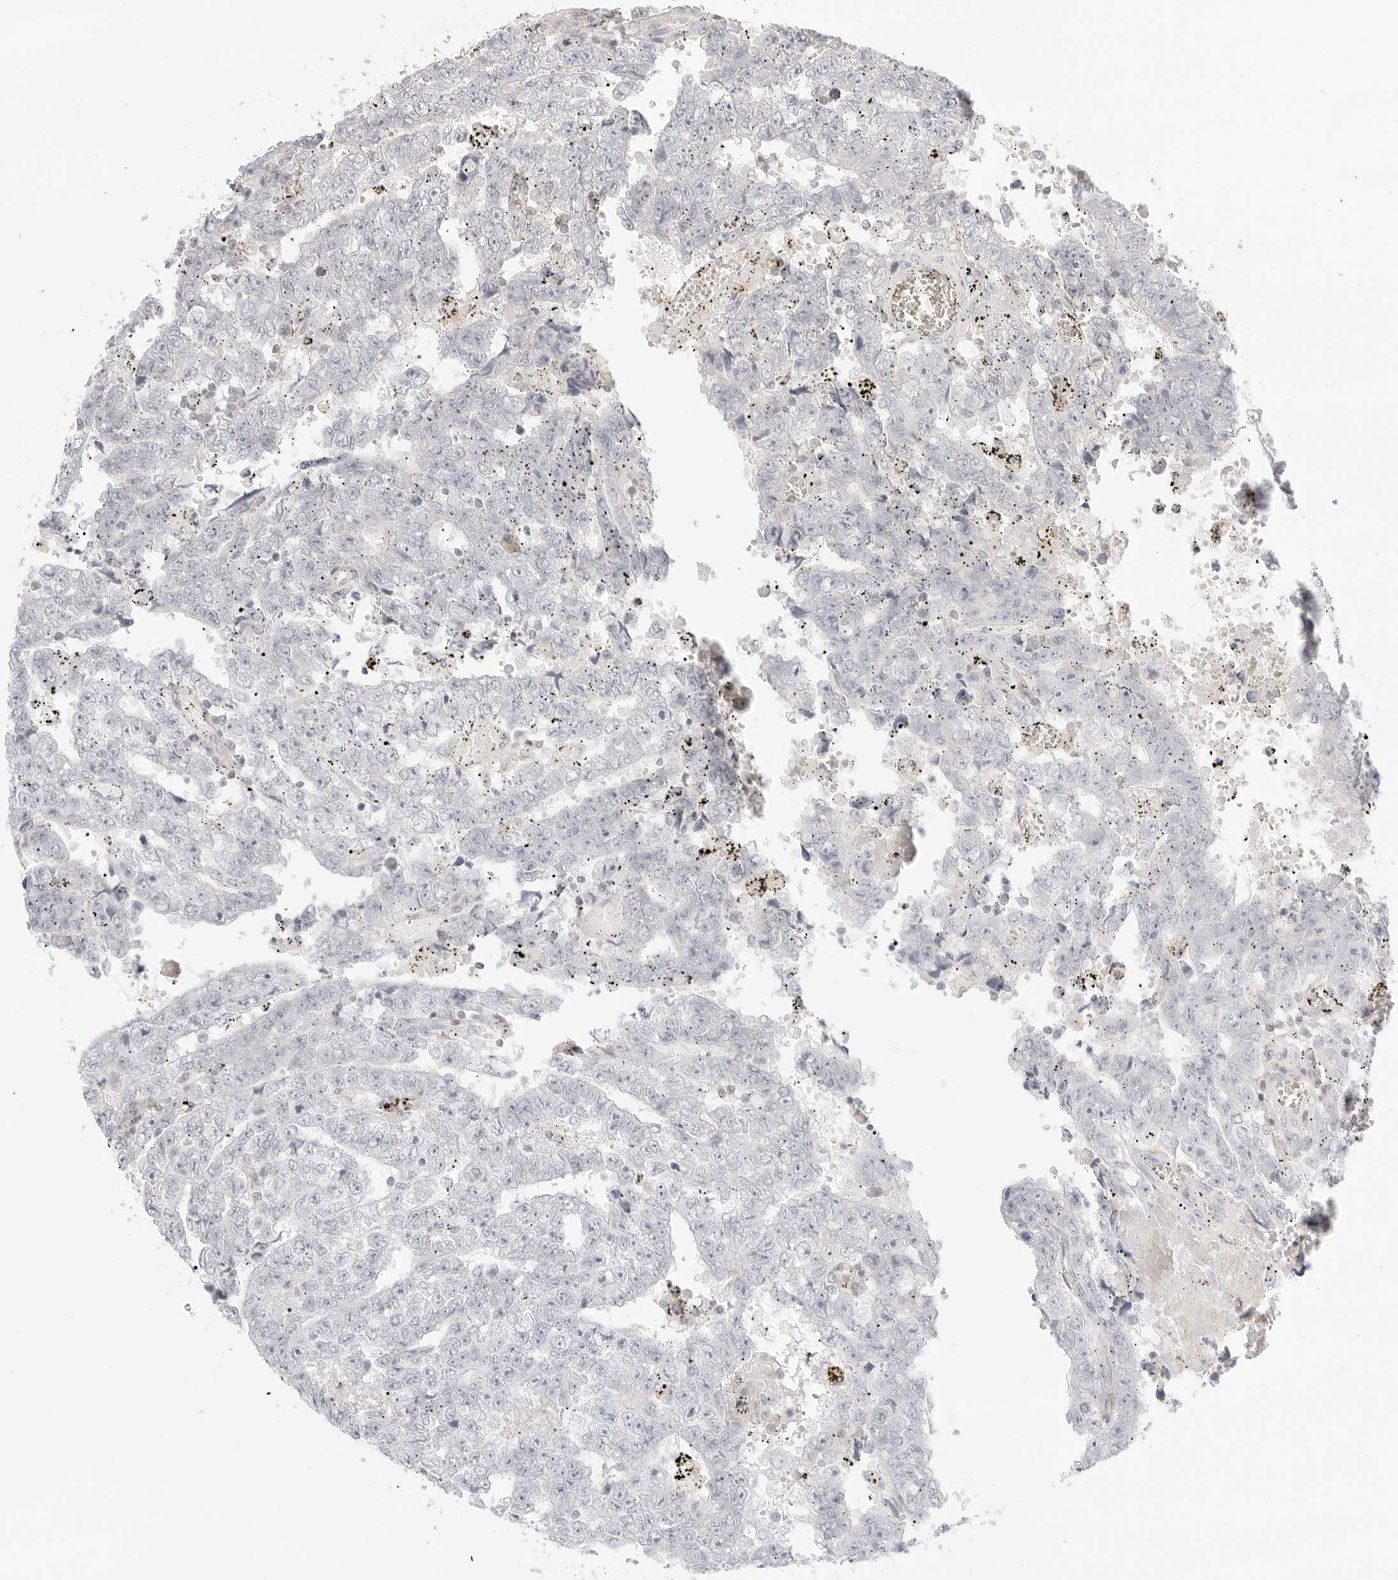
{"staining": {"intensity": "negative", "quantity": "none", "location": "none"}, "tissue": "testis cancer", "cell_type": "Tumor cells", "image_type": "cancer", "snomed": [{"axis": "morphology", "description": "Carcinoma, Embryonal, NOS"}, {"axis": "topography", "description": "Testis"}], "caption": "Tumor cells show no significant positivity in testis cancer.", "gene": "TNFRSF14", "patient": {"sex": "male", "age": 25}}